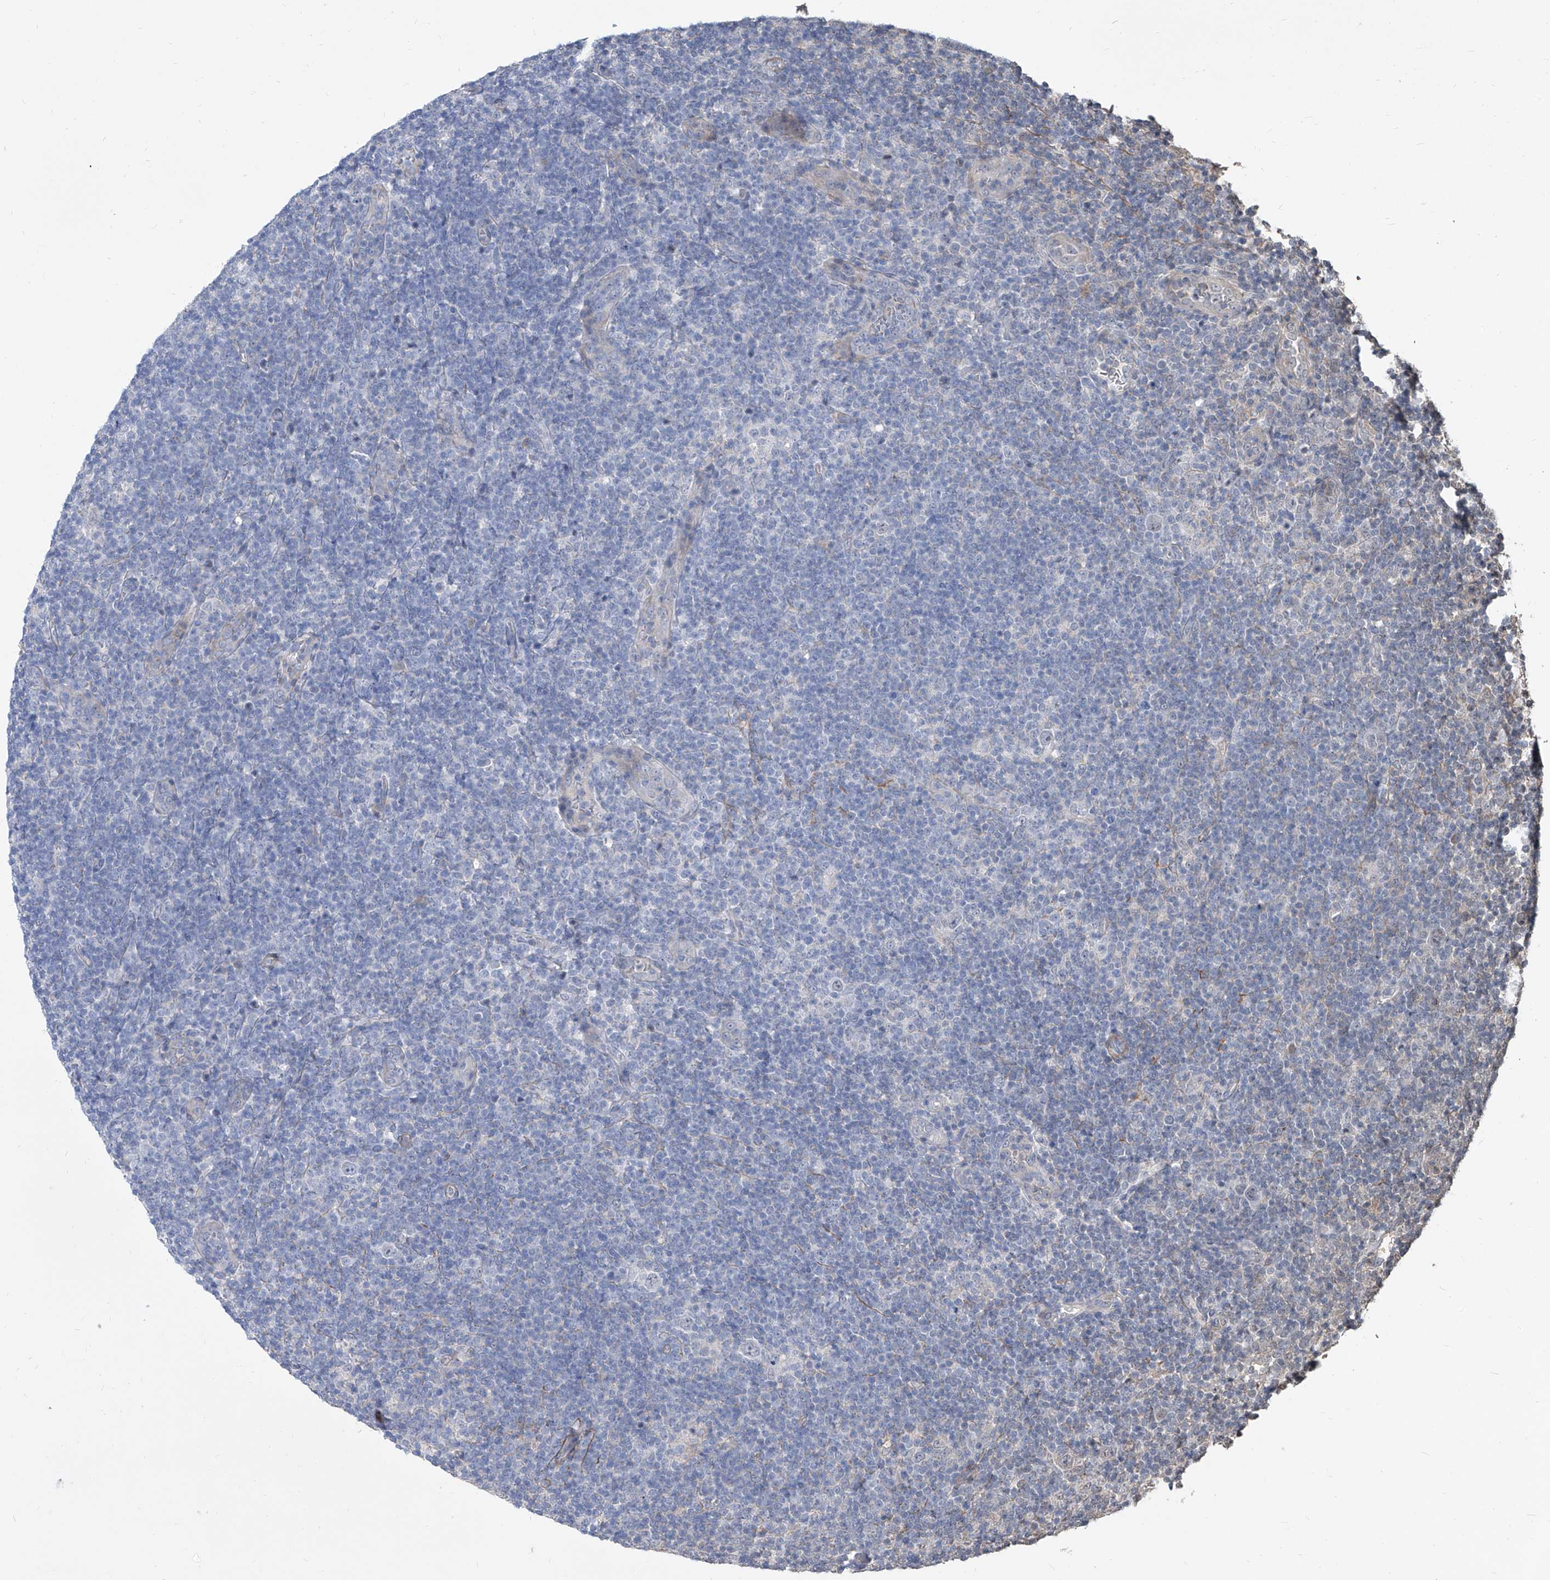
{"staining": {"intensity": "negative", "quantity": "none", "location": "none"}, "tissue": "lymphoma", "cell_type": "Tumor cells", "image_type": "cancer", "snomed": [{"axis": "morphology", "description": "Hodgkin's disease, NOS"}, {"axis": "topography", "description": "Lymph node"}], "caption": "A histopathology image of human lymphoma is negative for staining in tumor cells.", "gene": "FAM83B", "patient": {"sex": "female", "age": 57}}